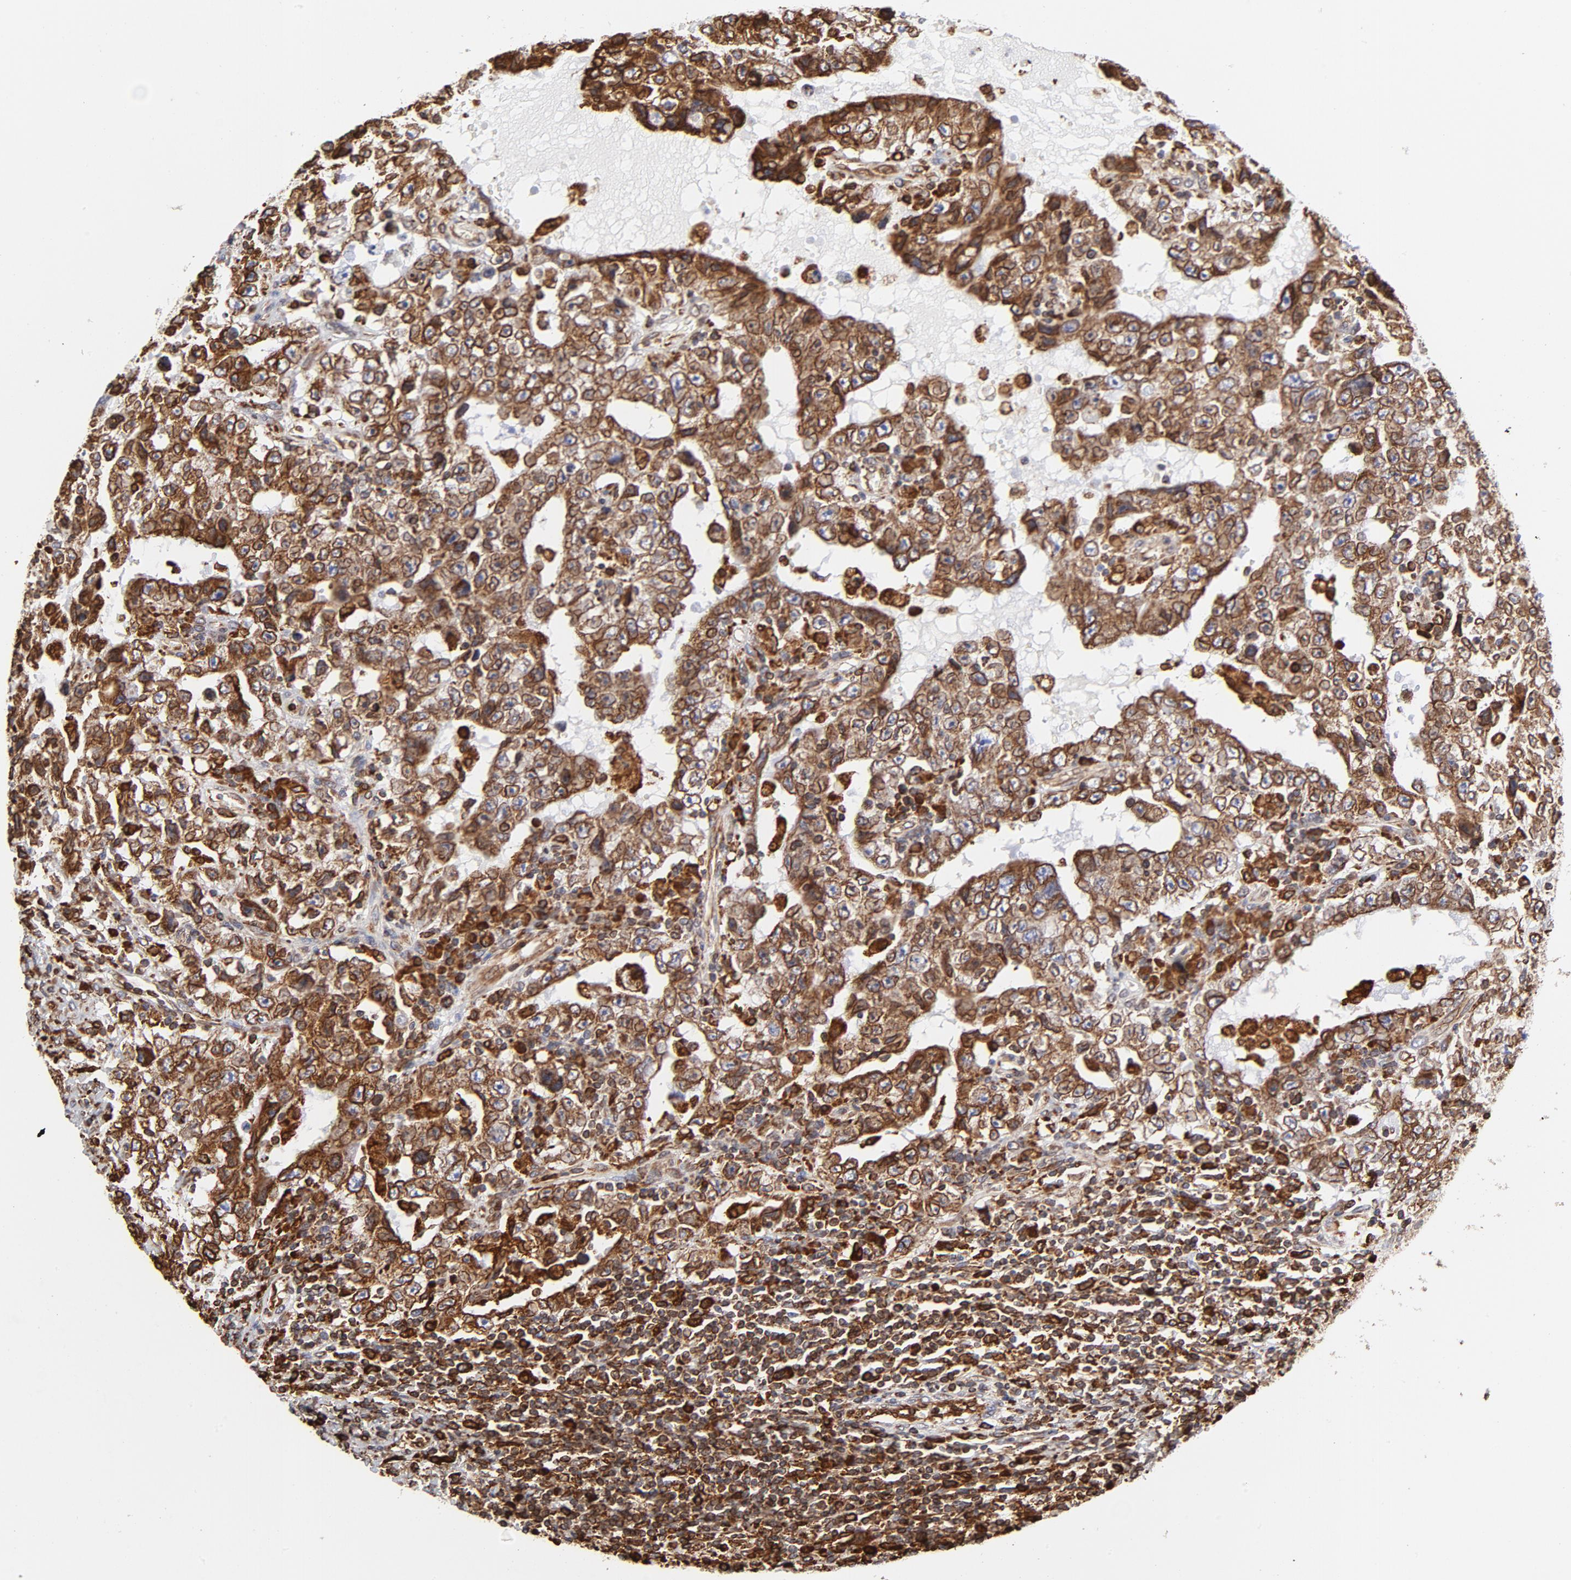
{"staining": {"intensity": "strong", "quantity": ">75%", "location": "cytoplasmic/membranous"}, "tissue": "testis cancer", "cell_type": "Tumor cells", "image_type": "cancer", "snomed": [{"axis": "morphology", "description": "Carcinoma, Embryonal, NOS"}, {"axis": "topography", "description": "Testis"}], "caption": "Testis embryonal carcinoma stained for a protein displays strong cytoplasmic/membranous positivity in tumor cells.", "gene": "CANX", "patient": {"sex": "male", "age": 26}}